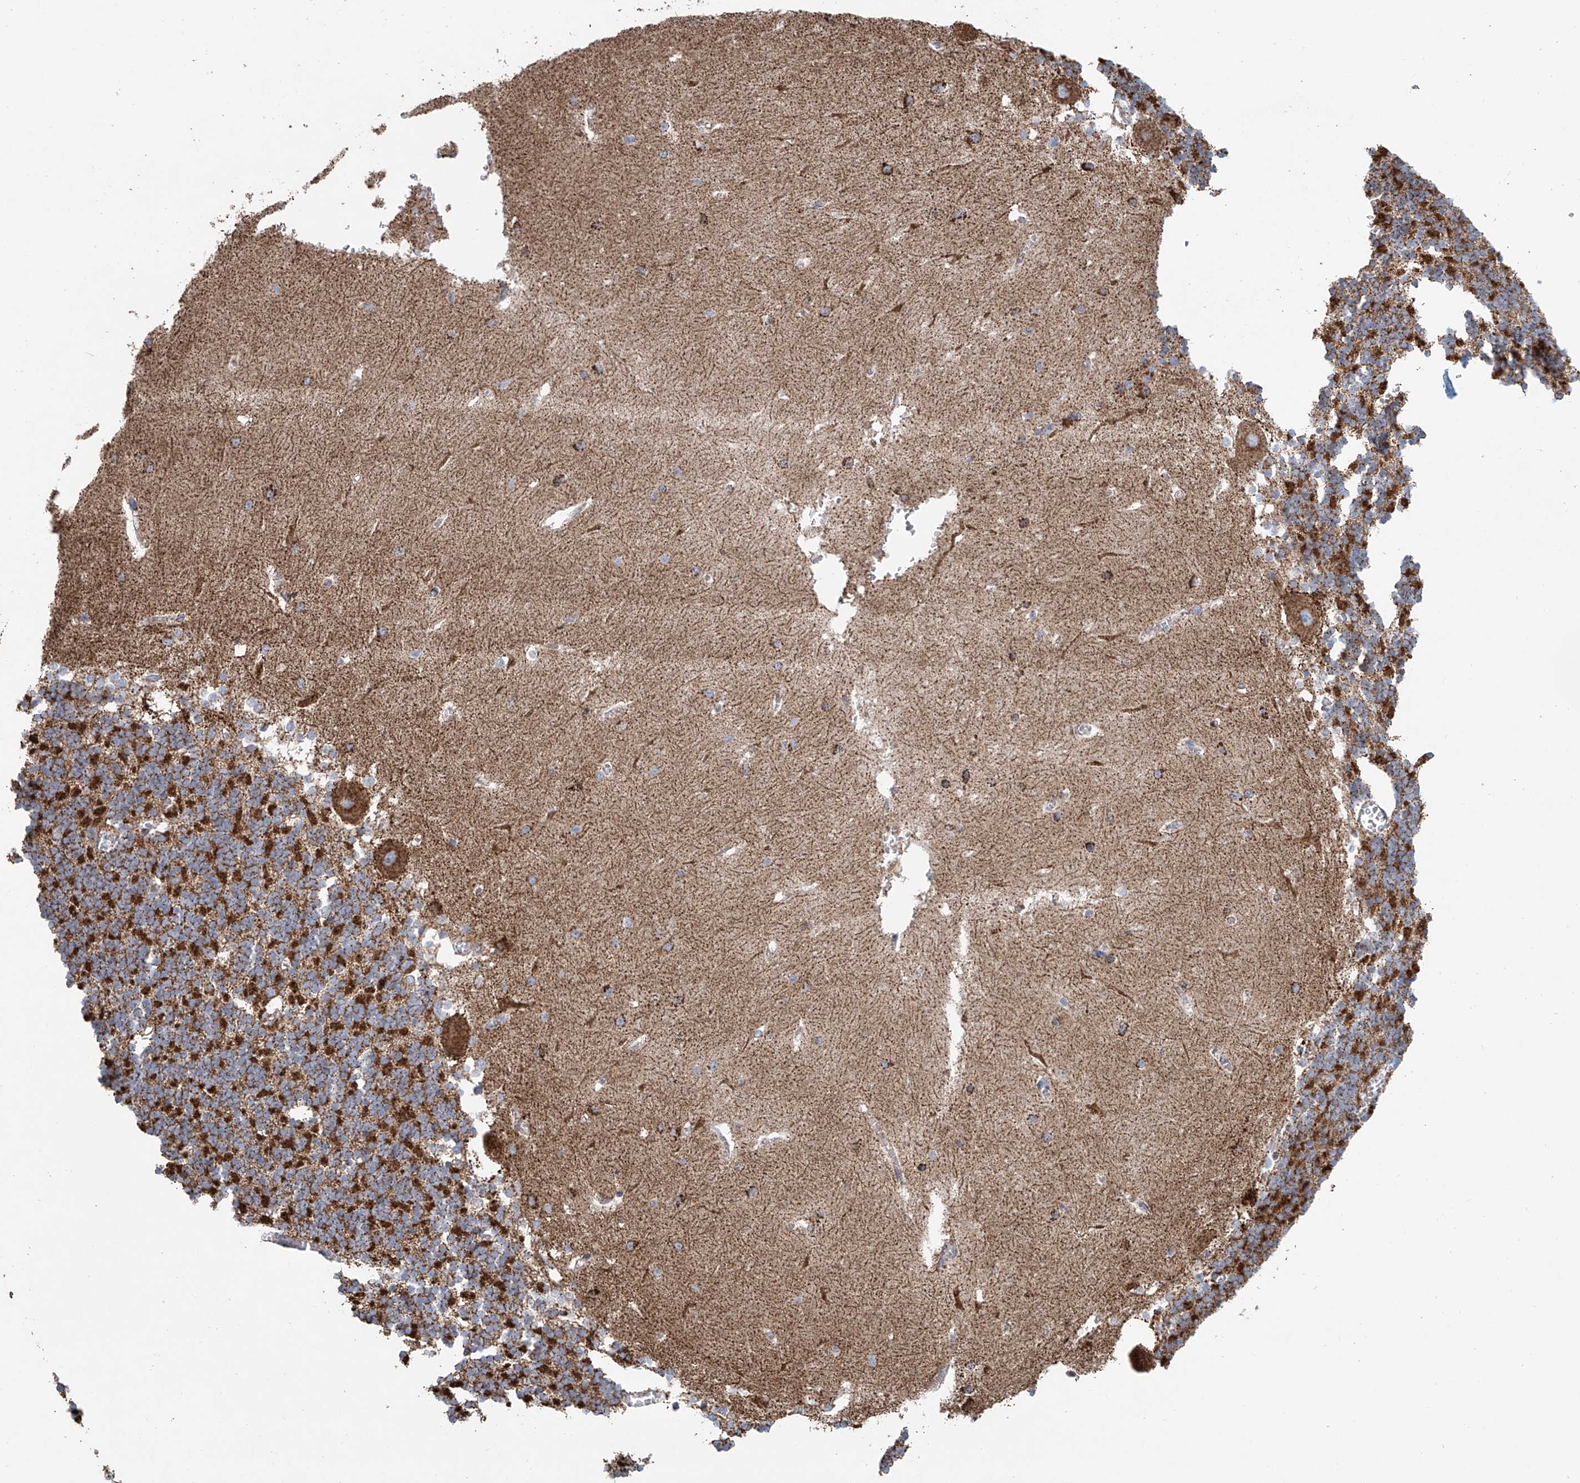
{"staining": {"intensity": "strong", "quantity": ">75%", "location": "cytoplasmic/membranous"}, "tissue": "cerebellum", "cell_type": "Cells in granular layer", "image_type": "normal", "snomed": [{"axis": "morphology", "description": "Normal tissue, NOS"}, {"axis": "topography", "description": "Cerebellum"}], "caption": "The immunohistochemical stain labels strong cytoplasmic/membranous staining in cells in granular layer of unremarkable cerebellum. (DAB (3,3'-diaminobenzidine) = brown stain, brightfield microscopy at high magnification).", "gene": "MCL1", "patient": {"sex": "male", "age": 37}}